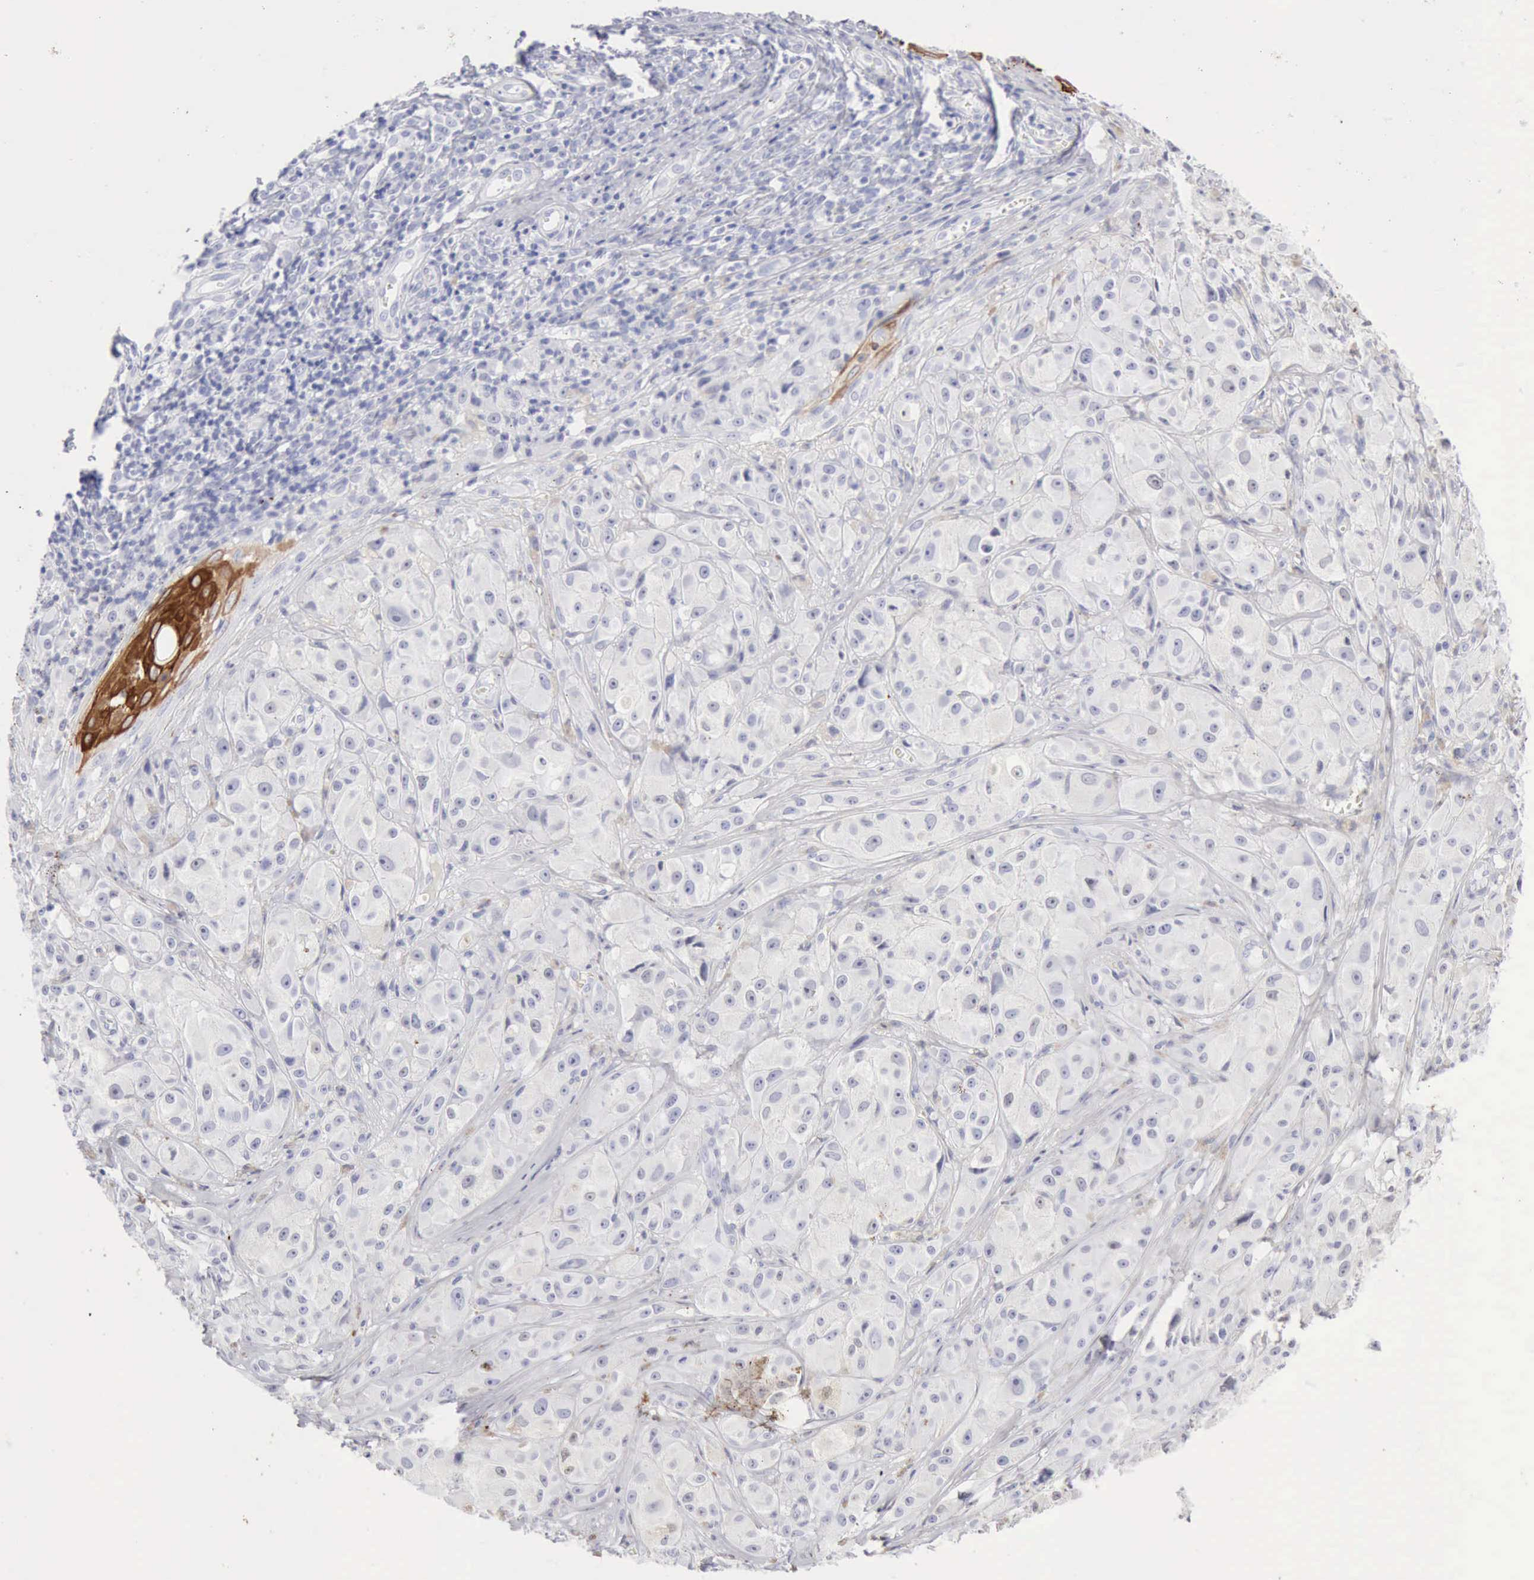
{"staining": {"intensity": "negative", "quantity": "none", "location": "none"}, "tissue": "melanoma", "cell_type": "Tumor cells", "image_type": "cancer", "snomed": [{"axis": "morphology", "description": "Malignant melanoma, NOS"}, {"axis": "topography", "description": "Skin"}], "caption": "Histopathology image shows no significant protein staining in tumor cells of melanoma. Nuclei are stained in blue.", "gene": "KRT10", "patient": {"sex": "male", "age": 56}}